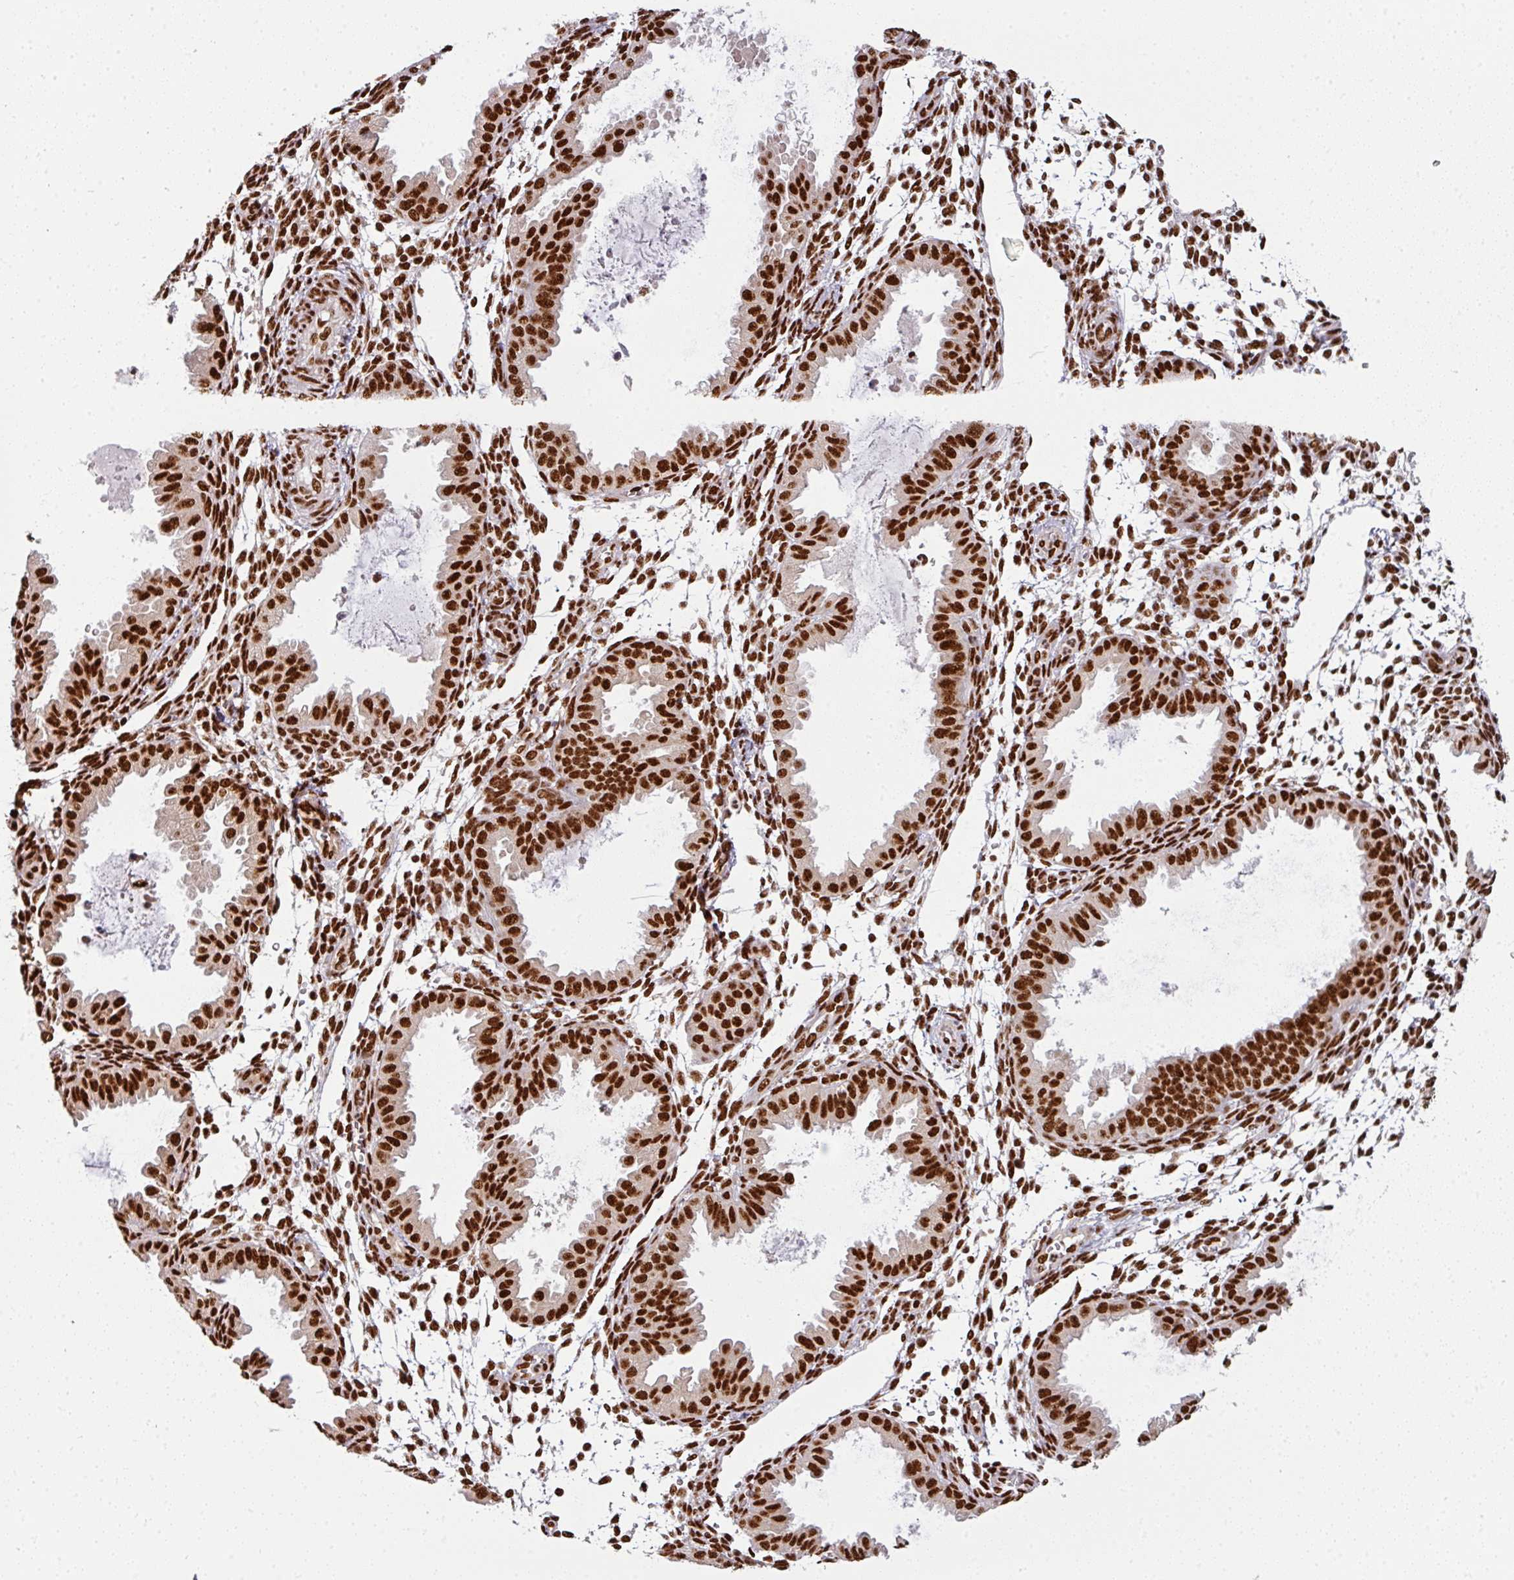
{"staining": {"intensity": "strong", "quantity": ">75%", "location": "nuclear"}, "tissue": "endometrium", "cell_type": "Cells in endometrial stroma", "image_type": "normal", "snomed": [{"axis": "morphology", "description": "Normal tissue, NOS"}, {"axis": "topography", "description": "Endometrium"}], "caption": "Cells in endometrial stroma demonstrate high levels of strong nuclear positivity in approximately >75% of cells in normal endometrium. Nuclei are stained in blue.", "gene": "SIK3", "patient": {"sex": "female", "age": 33}}